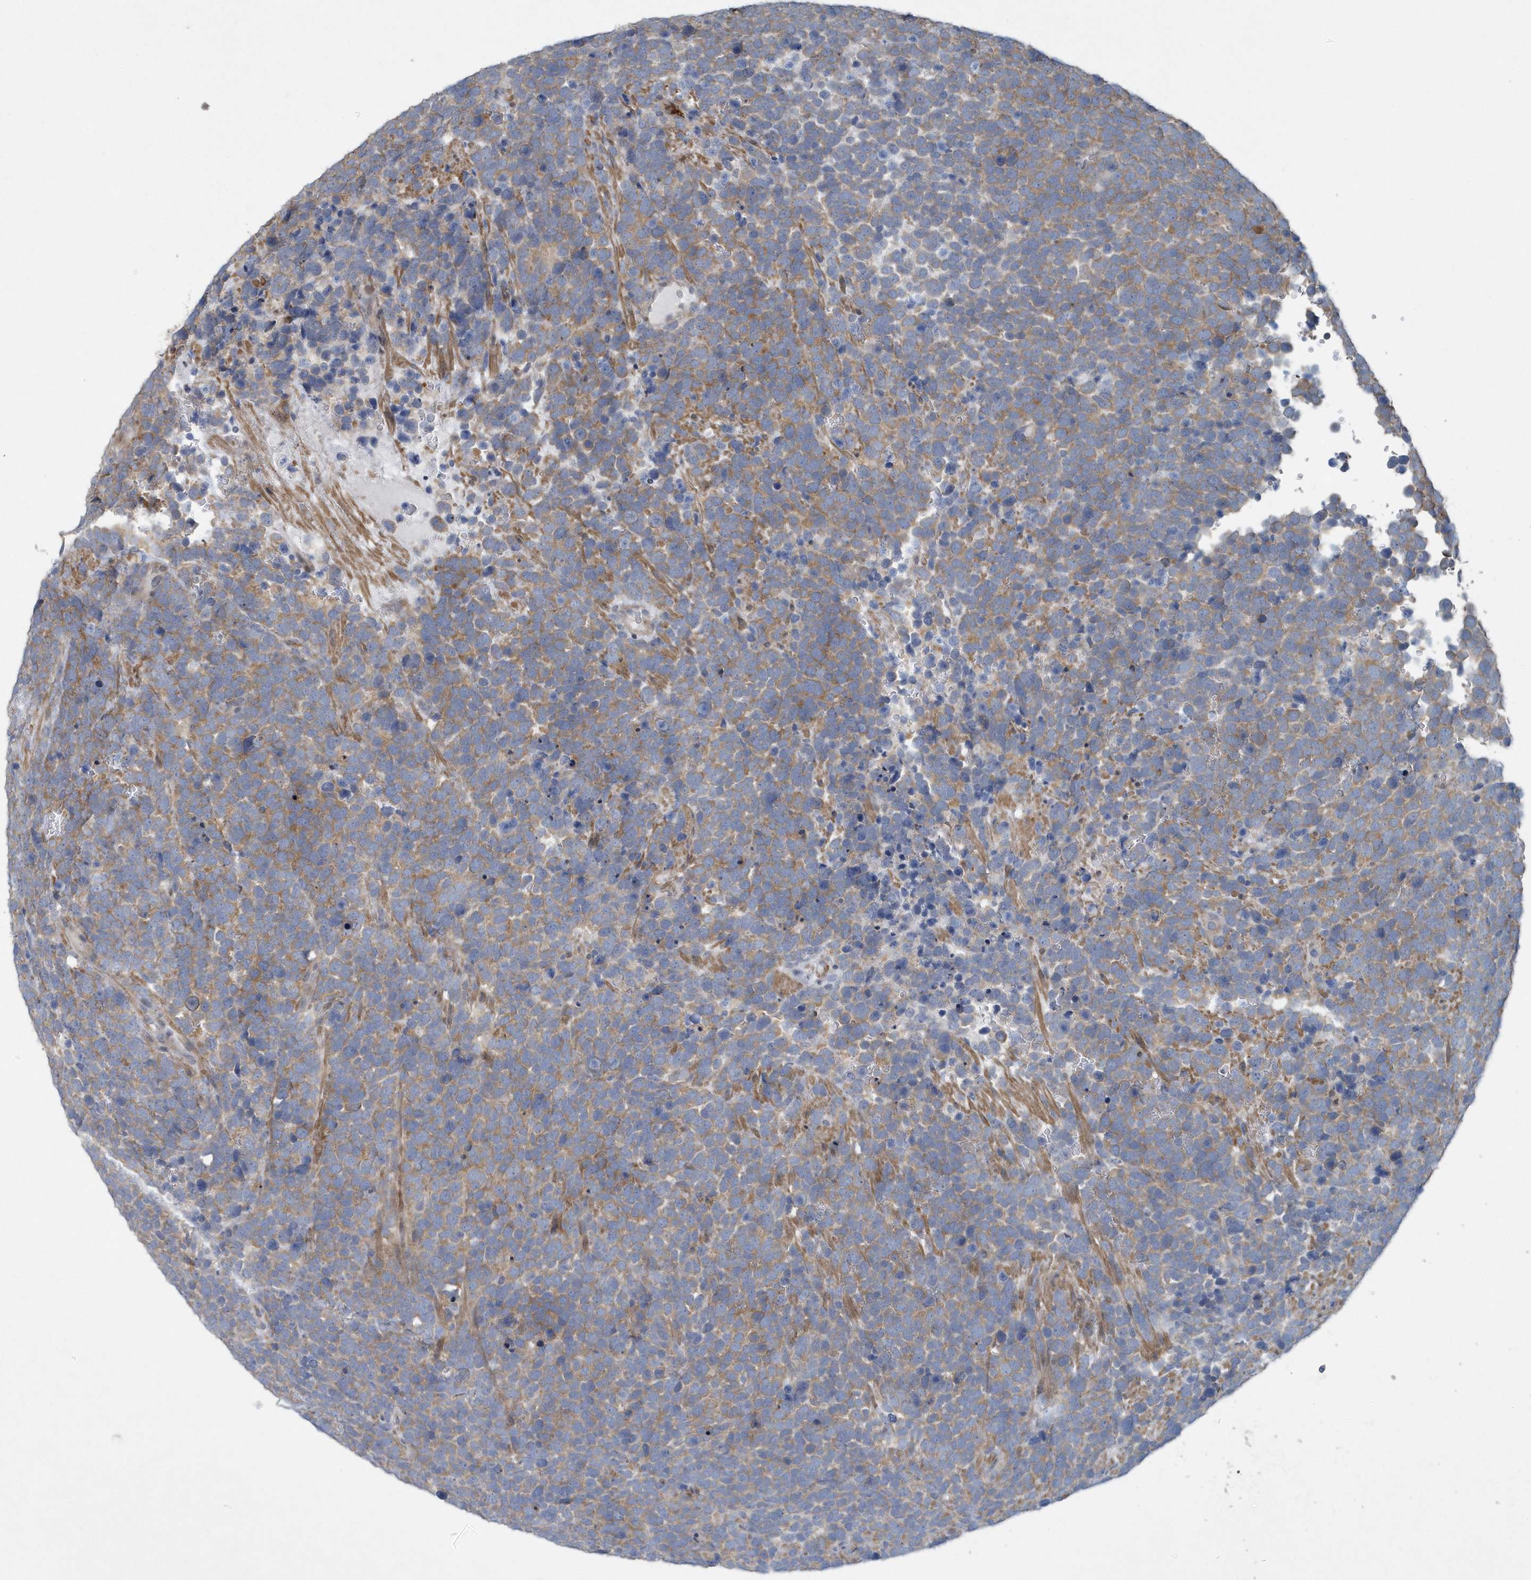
{"staining": {"intensity": "moderate", "quantity": ">75%", "location": "cytoplasmic/membranous"}, "tissue": "urothelial cancer", "cell_type": "Tumor cells", "image_type": "cancer", "snomed": [{"axis": "morphology", "description": "Urothelial carcinoma, High grade"}, {"axis": "topography", "description": "Urinary bladder"}], "caption": "Urothelial cancer tissue displays moderate cytoplasmic/membranous staining in approximately >75% of tumor cells, visualized by immunohistochemistry. (brown staining indicates protein expression, while blue staining denotes nuclei).", "gene": "N4BP2", "patient": {"sex": "female", "age": 82}}